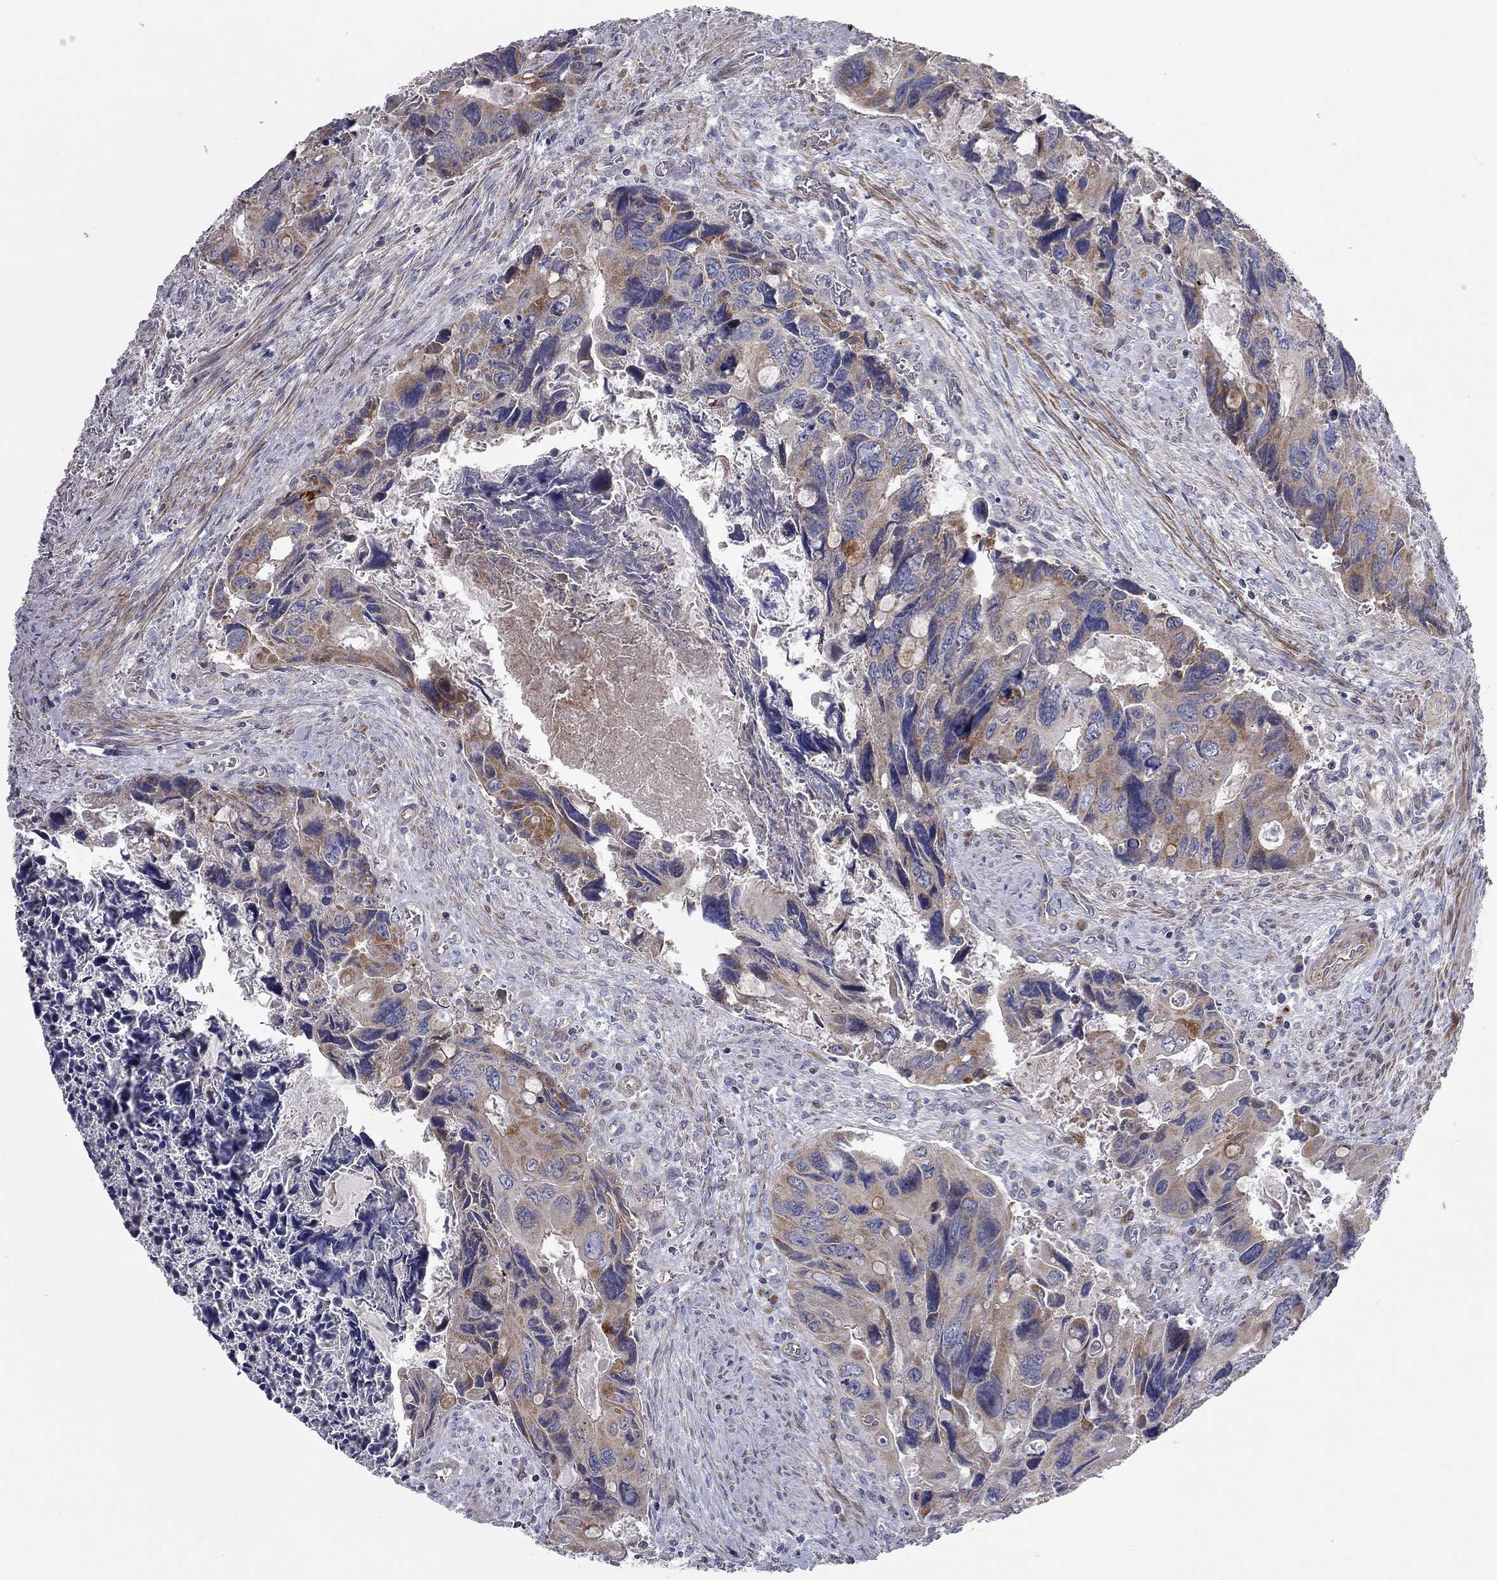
{"staining": {"intensity": "moderate", "quantity": "<25%", "location": "cytoplasmic/membranous"}, "tissue": "colorectal cancer", "cell_type": "Tumor cells", "image_type": "cancer", "snomed": [{"axis": "morphology", "description": "Adenocarcinoma, NOS"}, {"axis": "topography", "description": "Rectum"}], "caption": "Protein staining by IHC shows moderate cytoplasmic/membranous expression in about <25% of tumor cells in adenocarcinoma (colorectal). (Brightfield microscopy of DAB IHC at high magnification).", "gene": "KANSL1L", "patient": {"sex": "male", "age": 62}}